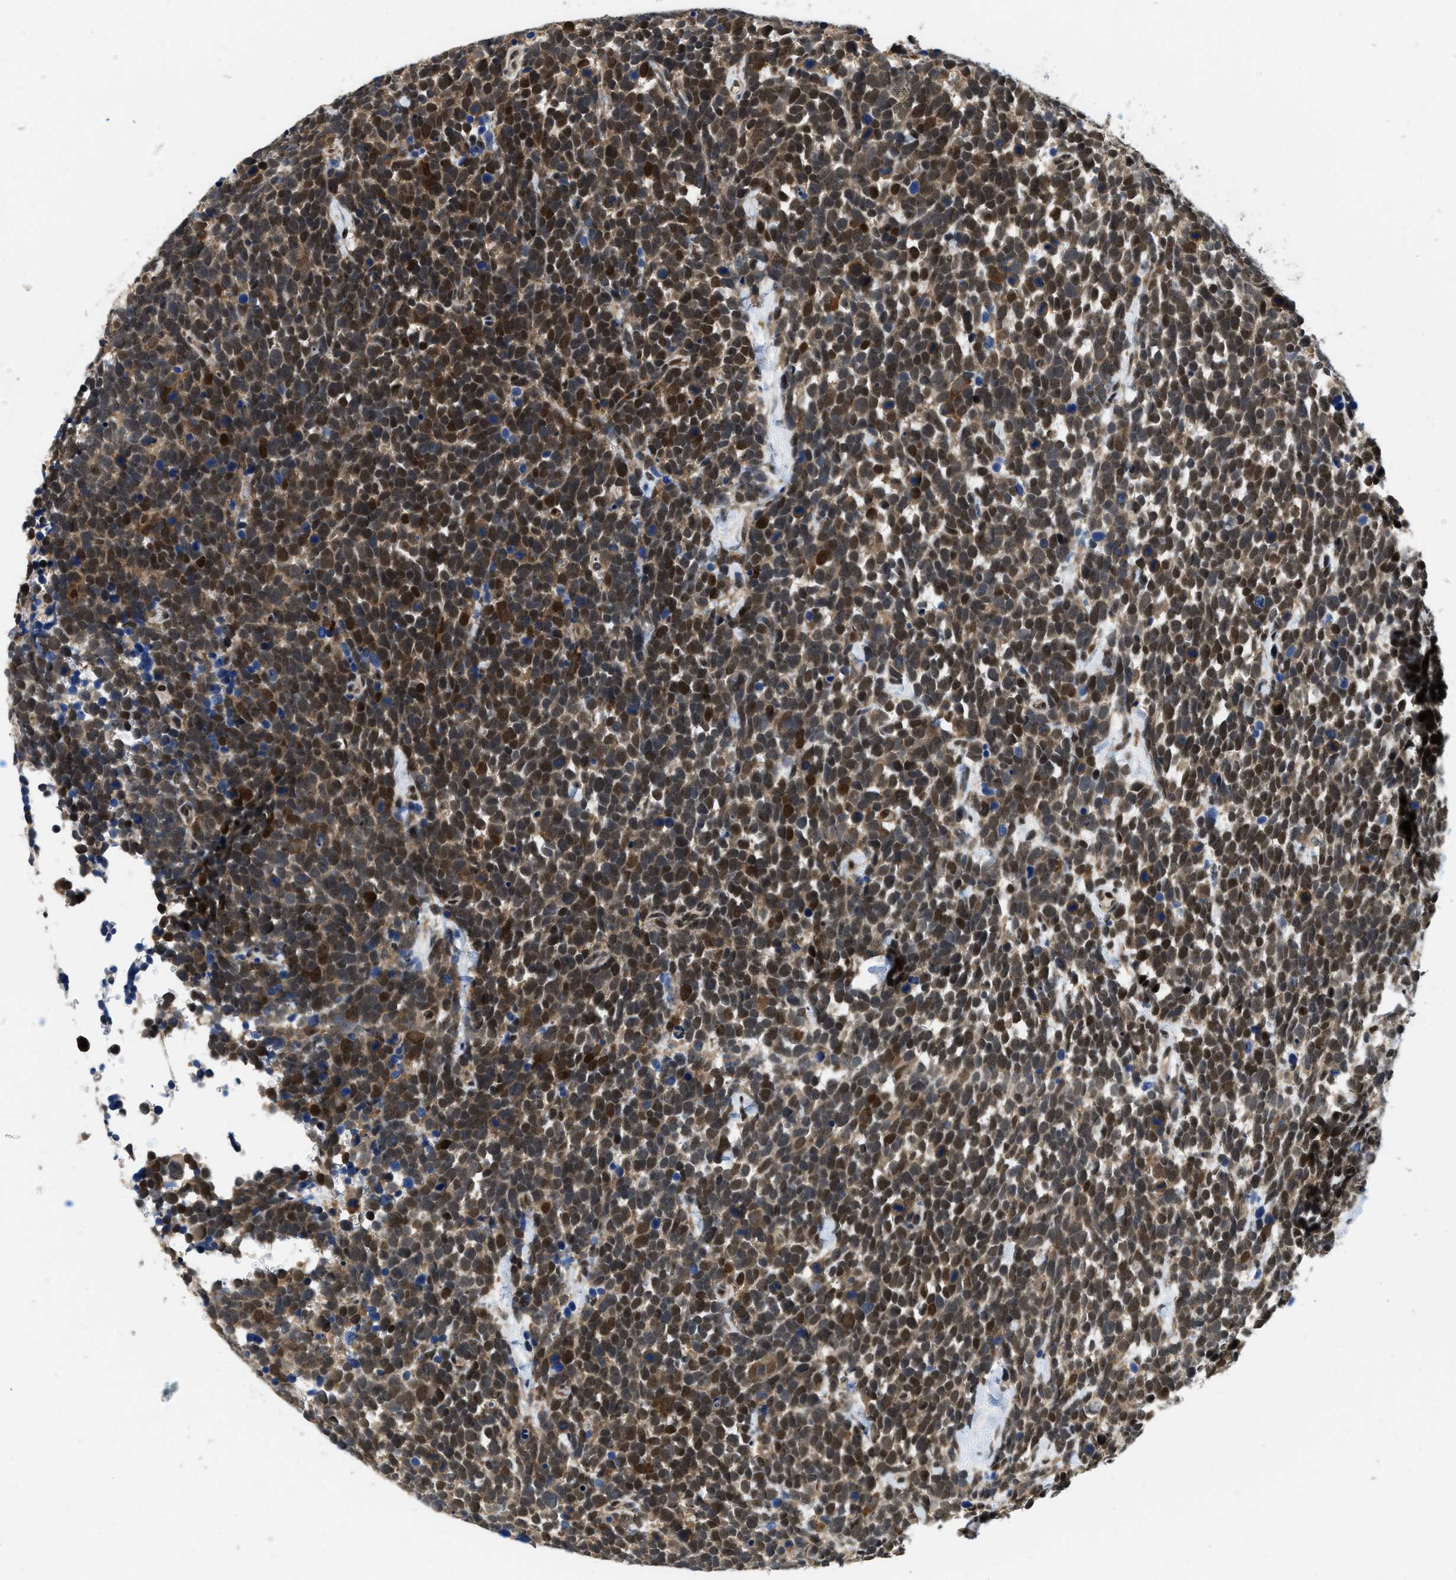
{"staining": {"intensity": "strong", "quantity": ">75%", "location": "cytoplasmic/membranous,nuclear"}, "tissue": "urothelial cancer", "cell_type": "Tumor cells", "image_type": "cancer", "snomed": [{"axis": "morphology", "description": "Urothelial carcinoma, High grade"}, {"axis": "topography", "description": "Urinary bladder"}], "caption": "Immunohistochemical staining of urothelial carcinoma (high-grade) exhibits high levels of strong cytoplasmic/membranous and nuclear expression in approximately >75% of tumor cells.", "gene": "ATF7IP", "patient": {"sex": "female", "age": 82}}